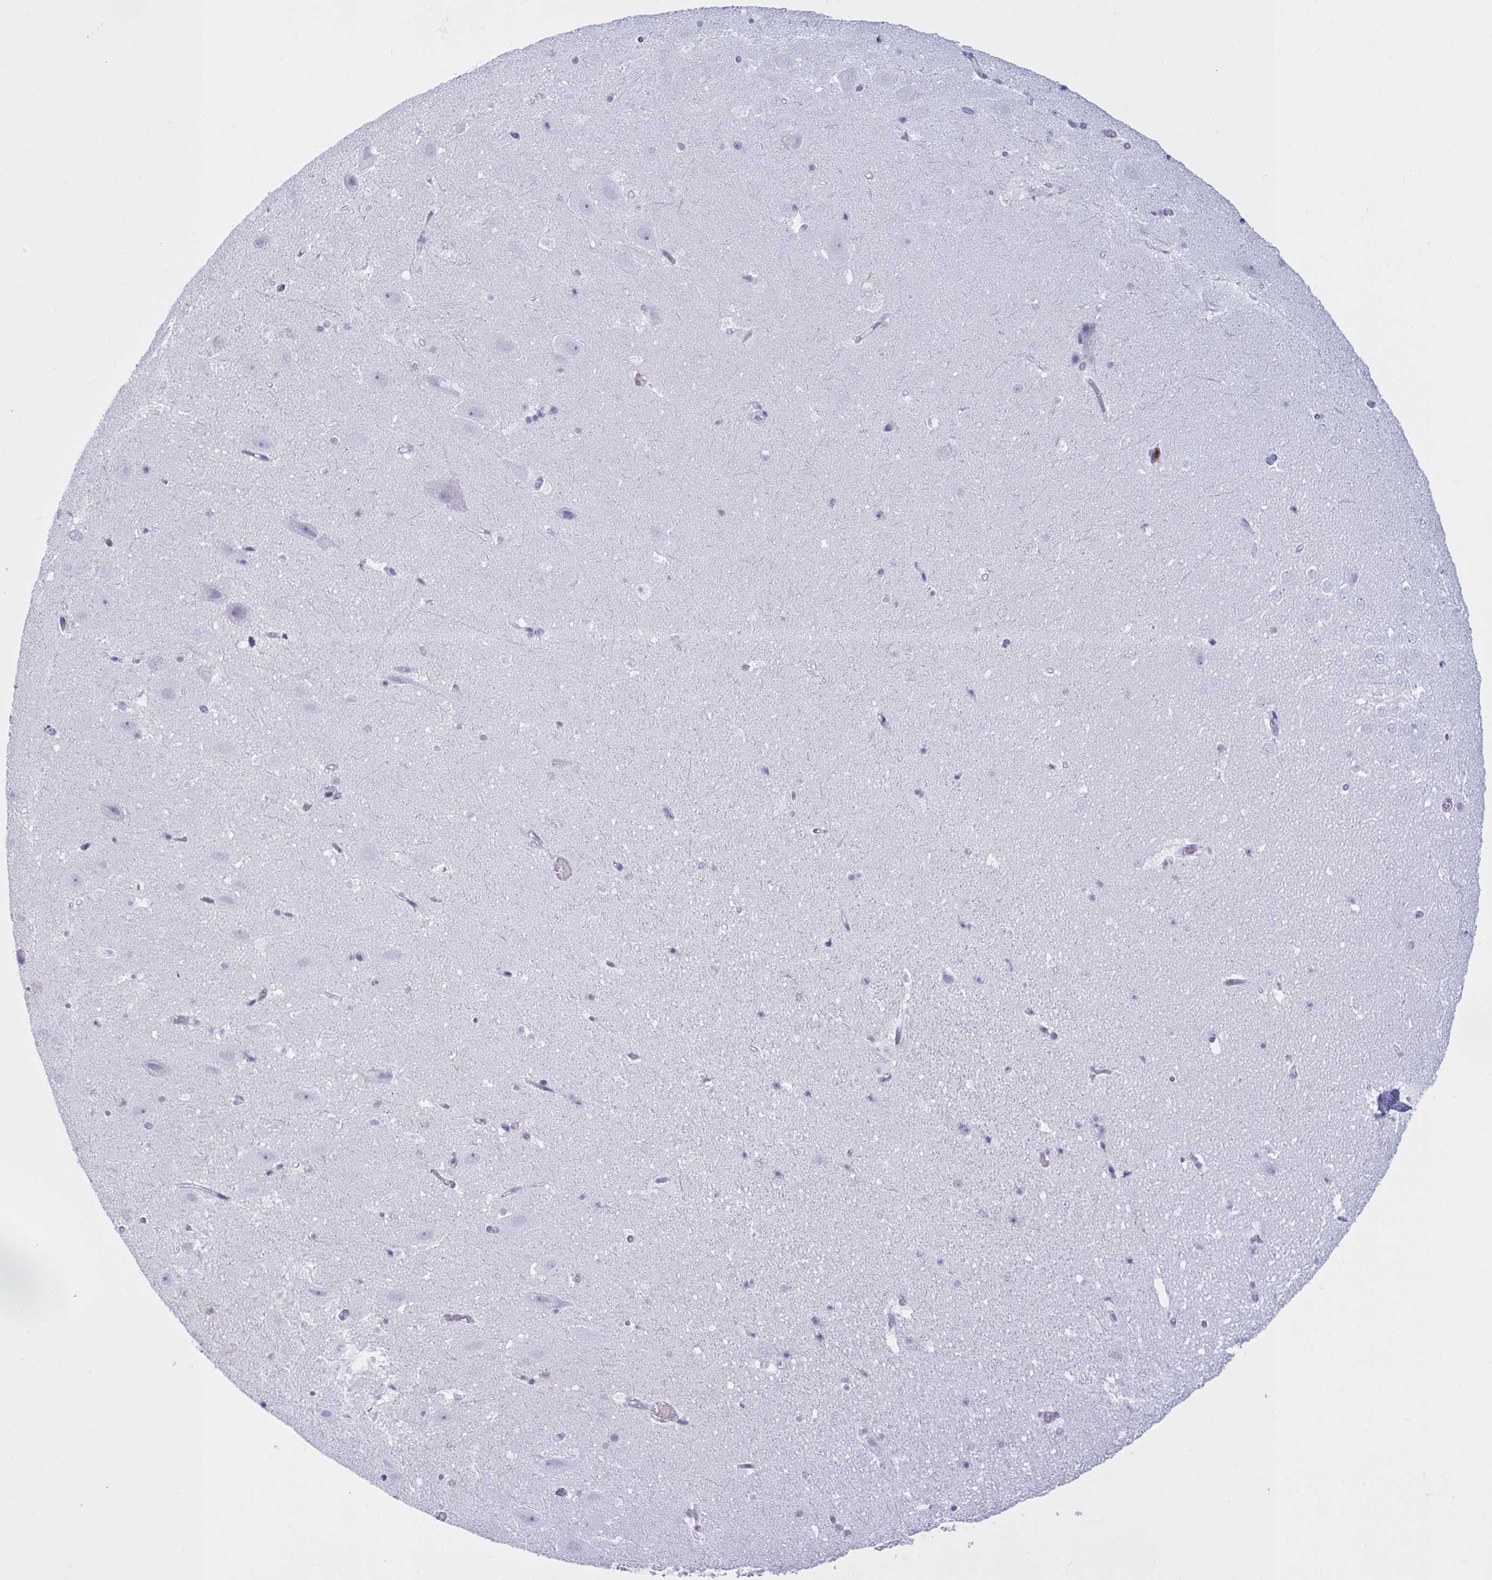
{"staining": {"intensity": "negative", "quantity": "none", "location": "none"}, "tissue": "hippocampus", "cell_type": "Glial cells", "image_type": "normal", "snomed": [{"axis": "morphology", "description": "Normal tissue, NOS"}, {"axis": "topography", "description": "Hippocampus"}], "caption": "An immunohistochemistry histopathology image of benign hippocampus is shown. There is no staining in glial cells of hippocampus.", "gene": "MYO1F", "patient": {"sex": "female", "age": 42}}